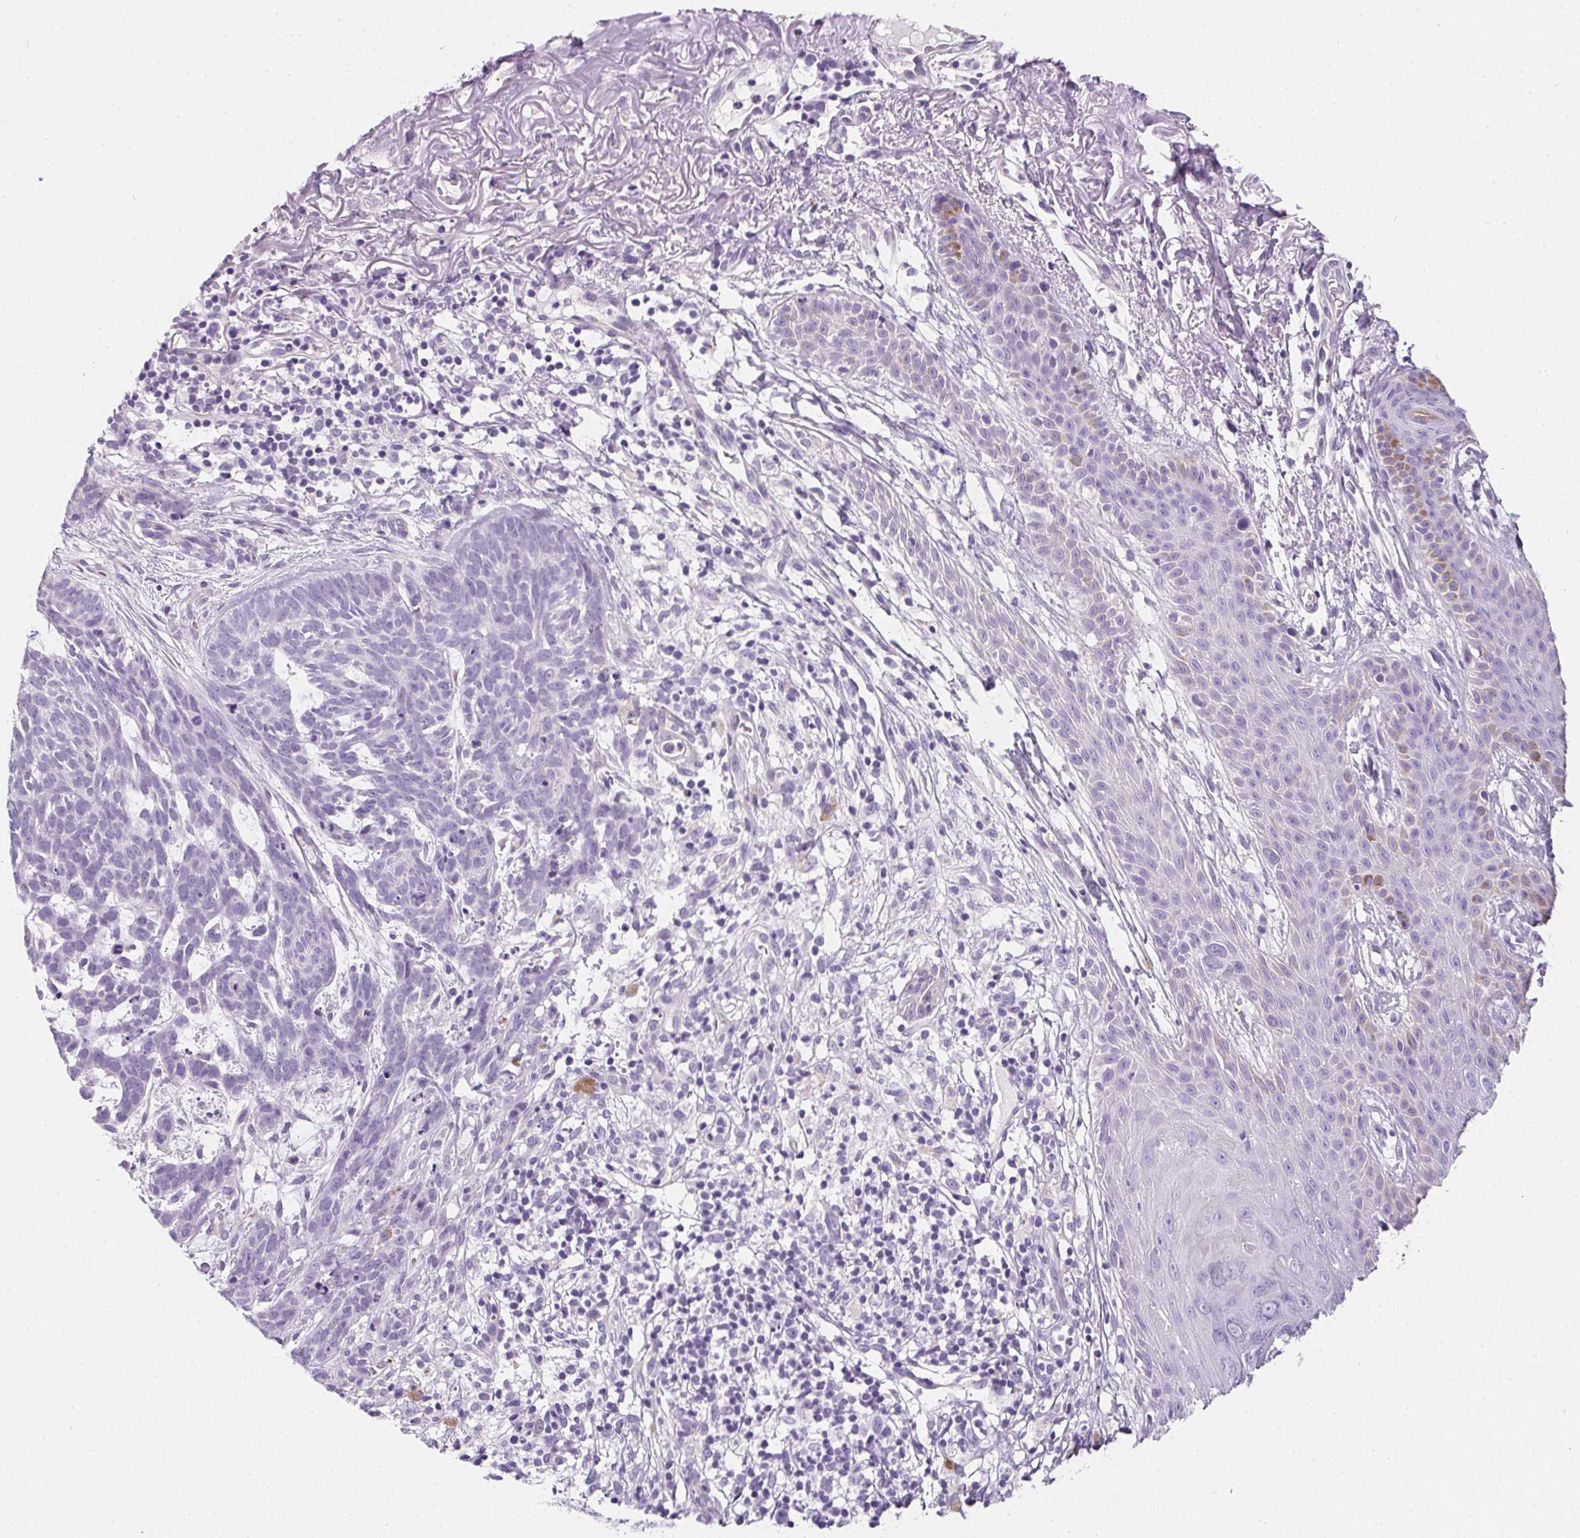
{"staining": {"intensity": "negative", "quantity": "none", "location": "none"}, "tissue": "skin cancer", "cell_type": "Tumor cells", "image_type": "cancer", "snomed": [{"axis": "morphology", "description": "Basal cell carcinoma"}, {"axis": "topography", "description": "Skin"}], "caption": "This is an IHC micrograph of human basal cell carcinoma (skin). There is no expression in tumor cells.", "gene": "AQP5", "patient": {"sex": "female", "age": 78}}